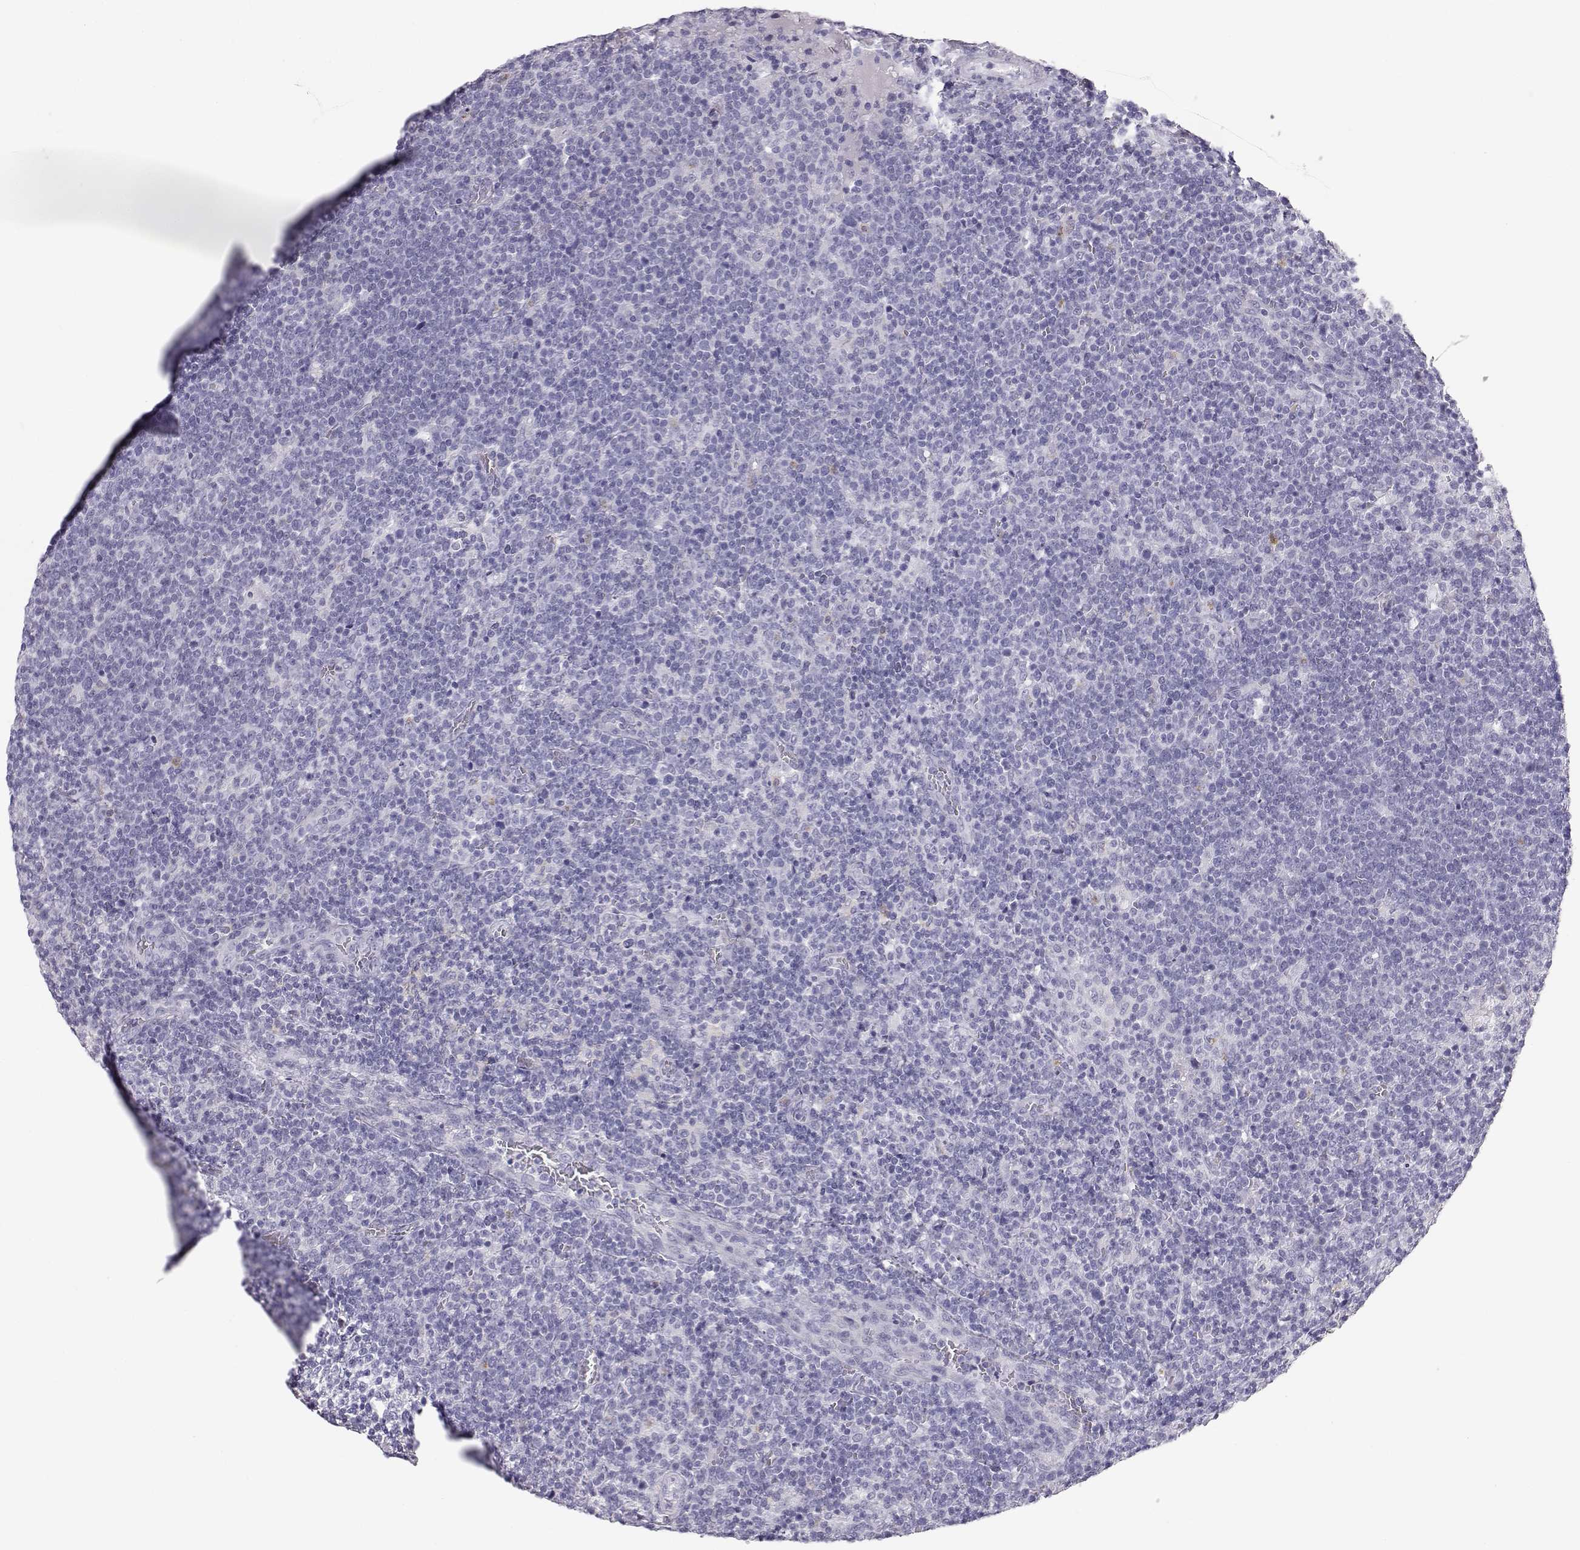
{"staining": {"intensity": "negative", "quantity": "none", "location": "none"}, "tissue": "lymphoma", "cell_type": "Tumor cells", "image_type": "cancer", "snomed": [{"axis": "morphology", "description": "Malignant lymphoma, non-Hodgkin's type, High grade"}, {"axis": "topography", "description": "Lymph node"}], "caption": "DAB (3,3'-diaminobenzidine) immunohistochemical staining of human lymphoma reveals no significant expression in tumor cells.", "gene": "ITLN2", "patient": {"sex": "male", "age": 61}}